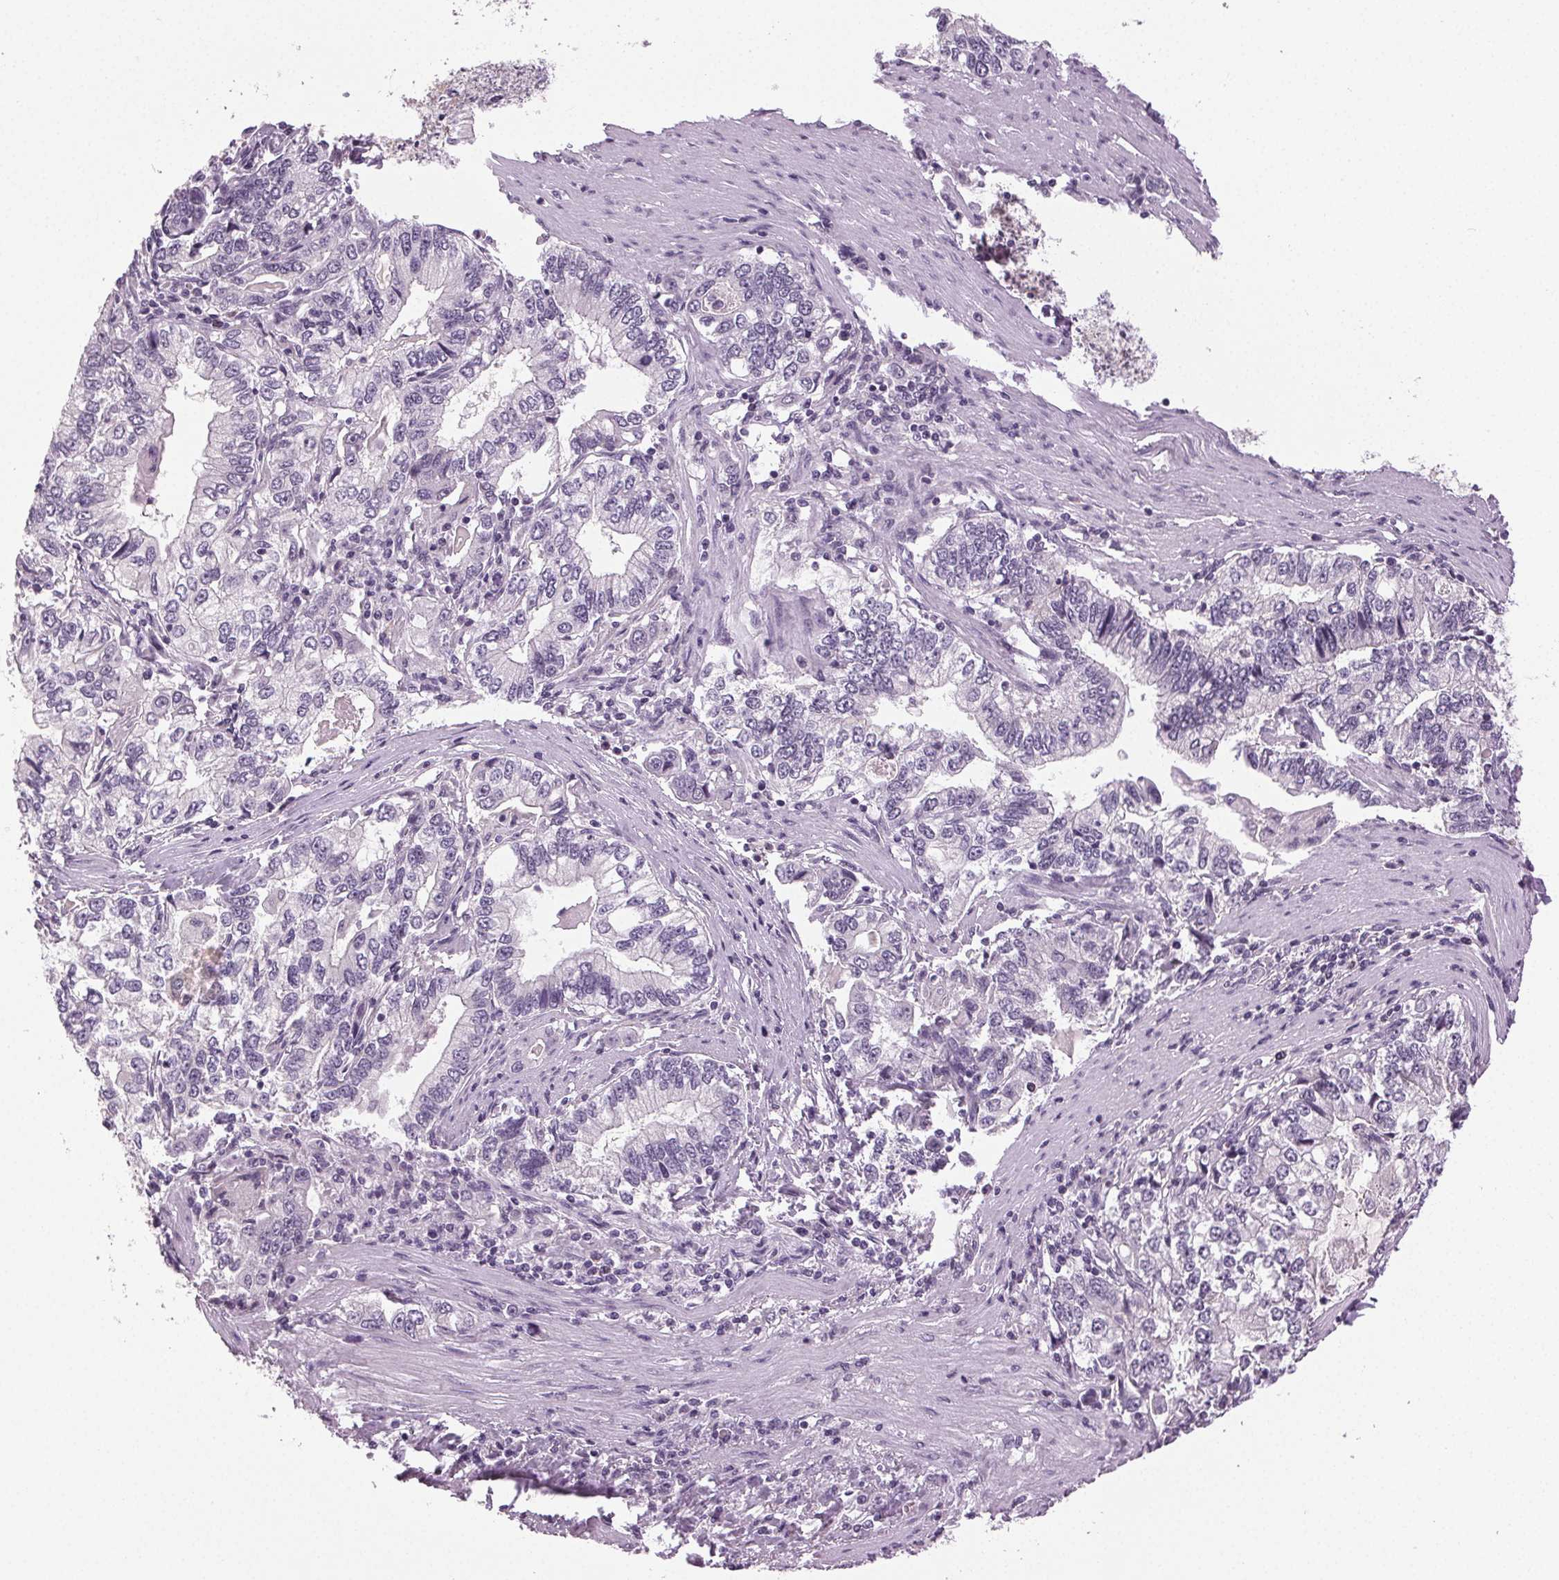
{"staining": {"intensity": "negative", "quantity": "none", "location": "none"}, "tissue": "stomach cancer", "cell_type": "Tumor cells", "image_type": "cancer", "snomed": [{"axis": "morphology", "description": "Adenocarcinoma, NOS"}, {"axis": "topography", "description": "Stomach, lower"}], "caption": "DAB immunohistochemical staining of stomach cancer reveals no significant expression in tumor cells.", "gene": "DNAH12", "patient": {"sex": "female", "age": 72}}